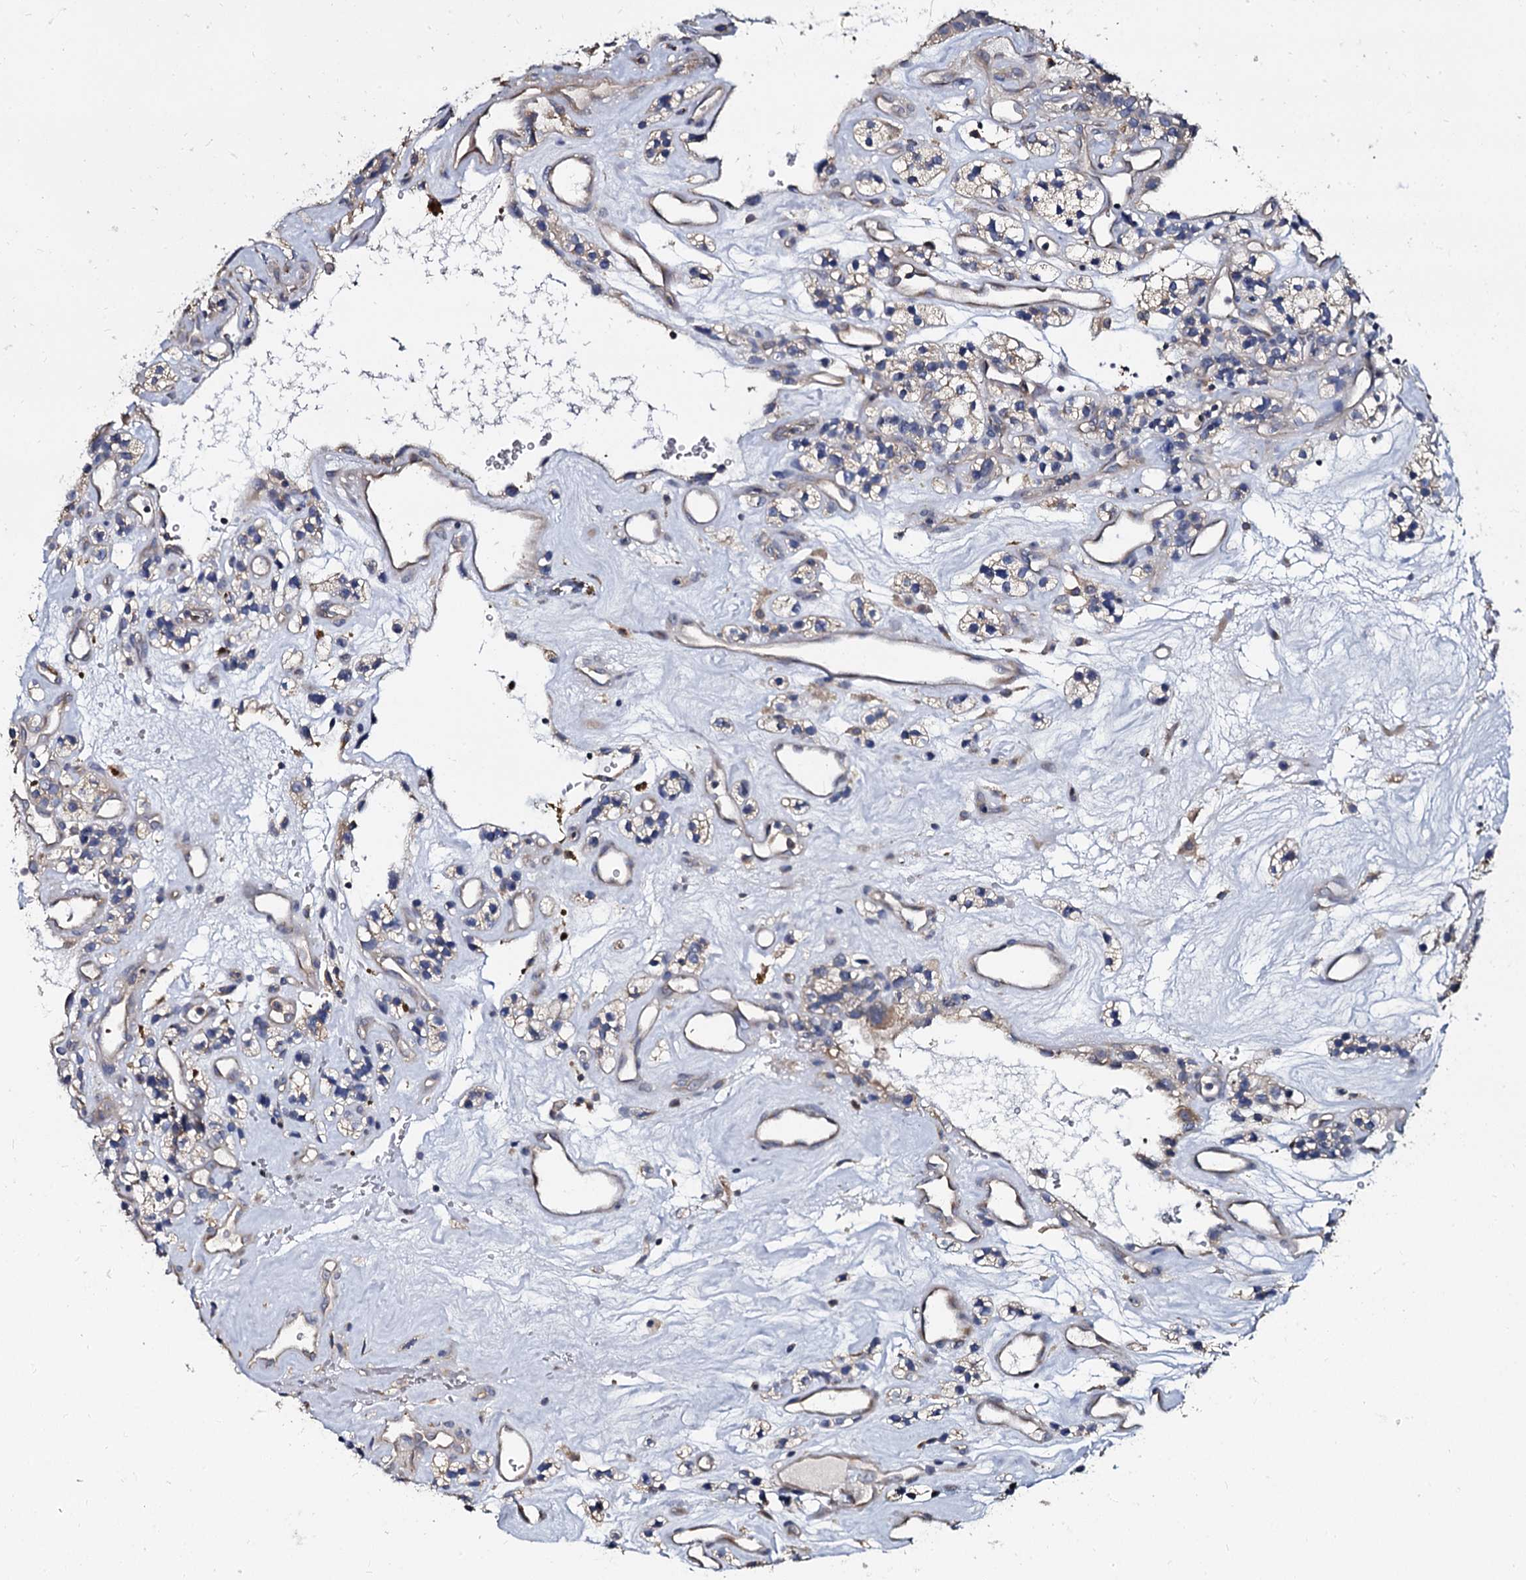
{"staining": {"intensity": "strong", "quantity": "25%-75%", "location": "cytoplasmic/membranous"}, "tissue": "renal cancer", "cell_type": "Tumor cells", "image_type": "cancer", "snomed": [{"axis": "morphology", "description": "Adenocarcinoma, NOS"}, {"axis": "topography", "description": "Kidney"}], "caption": "Protein expression analysis of renal adenocarcinoma displays strong cytoplasmic/membranous expression in approximately 25%-75% of tumor cells. (DAB IHC, brown staining for protein, blue staining for nuclei).", "gene": "ANKRD13A", "patient": {"sex": "female", "age": 57}}